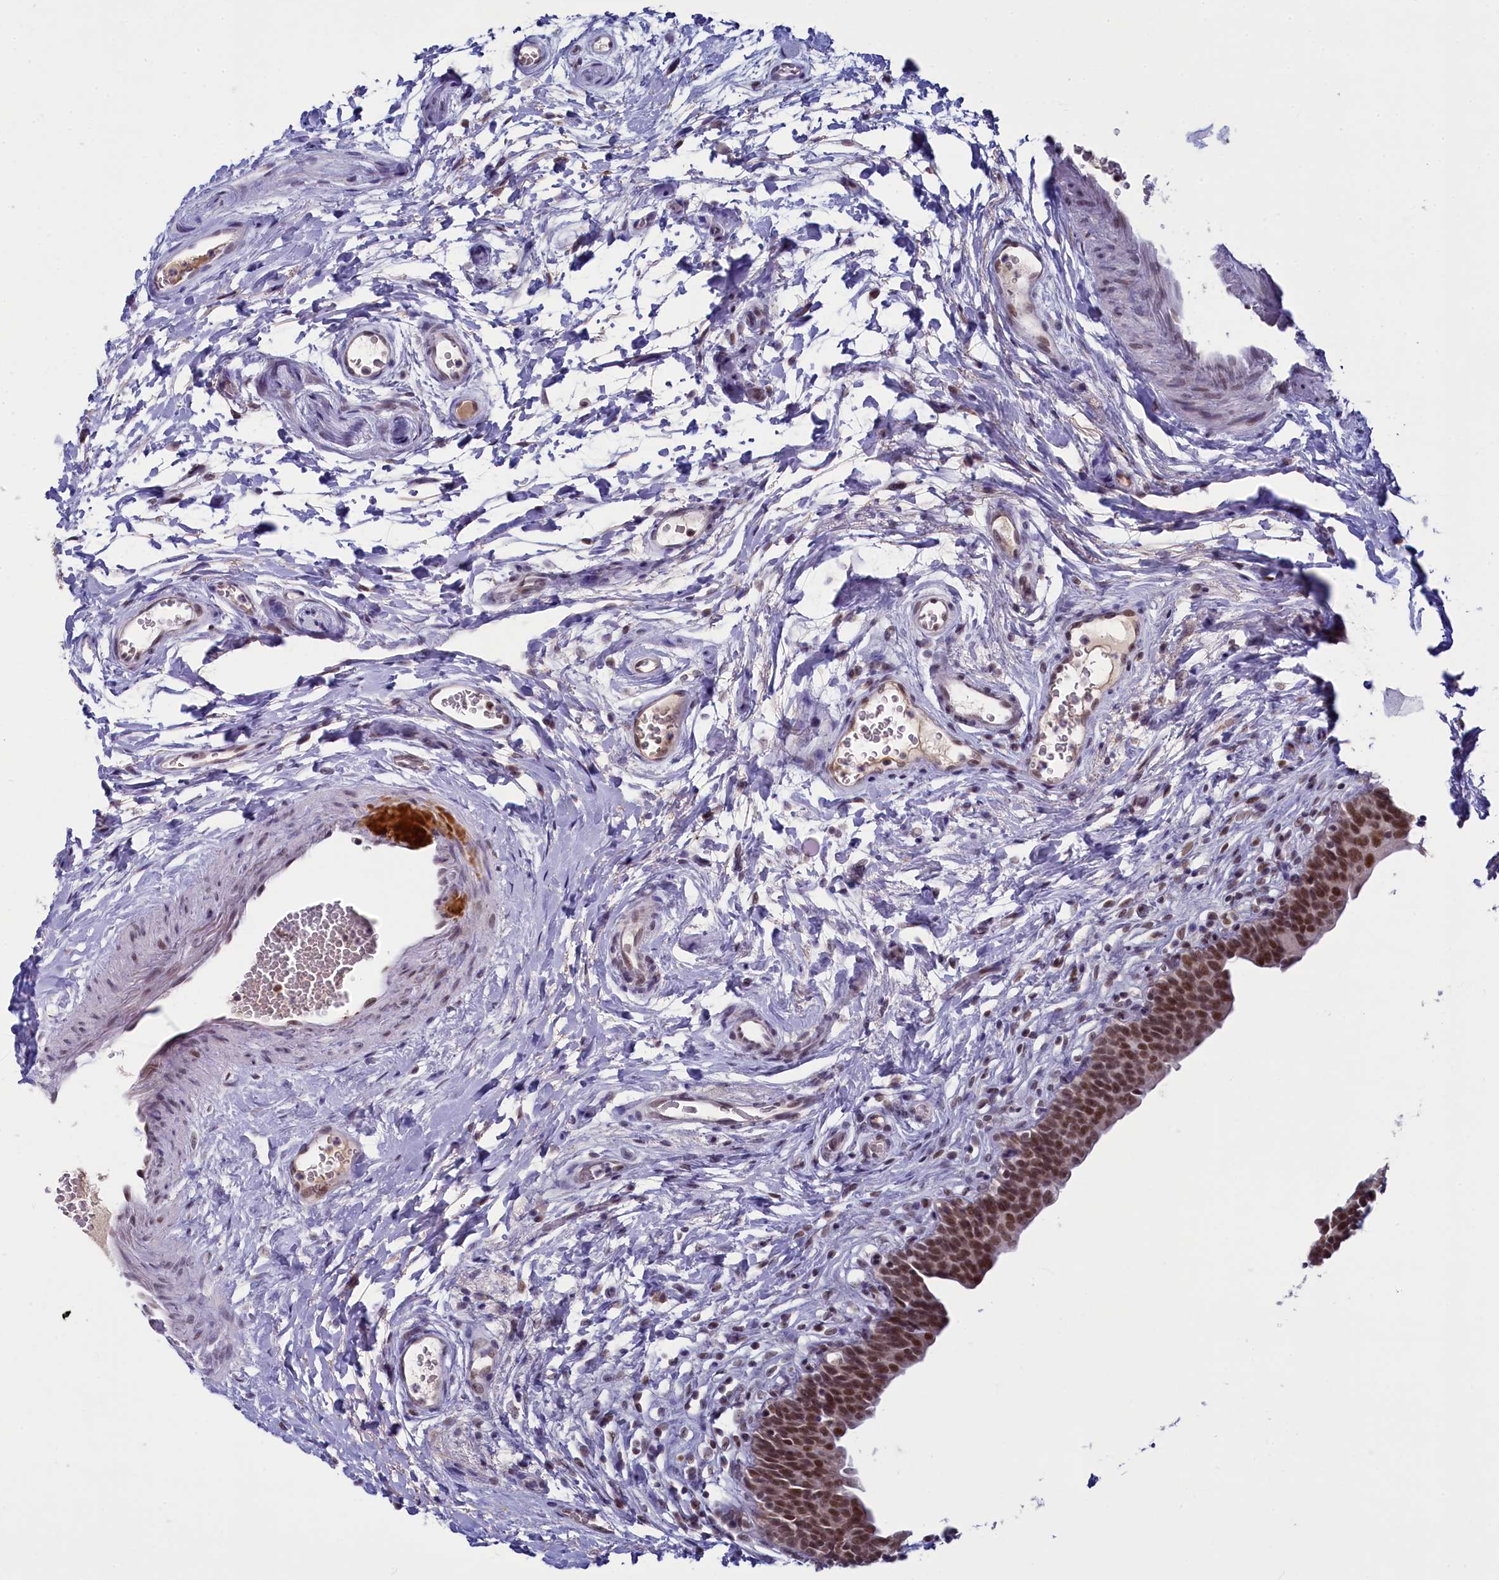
{"staining": {"intensity": "strong", "quantity": ">75%", "location": "nuclear"}, "tissue": "urinary bladder", "cell_type": "Urothelial cells", "image_type": "normal", "snomed": [{"axis": "morphology", "description": "Normal tissue, NOS"}, {"axis": "topography", "description": "Urinary bladder"}], "caption": "Immunohistochemistry (IHC) image of unremarkable urinary bladder: human urinary bladder stained using immunohistochemistry shows high levels of strong protein expression localized specifically in the nuclear of urothelial cells, appearing as a nuclear brown color.", "gene": "PPHLN1", "patient": {"sex": "male", "age": 83}}